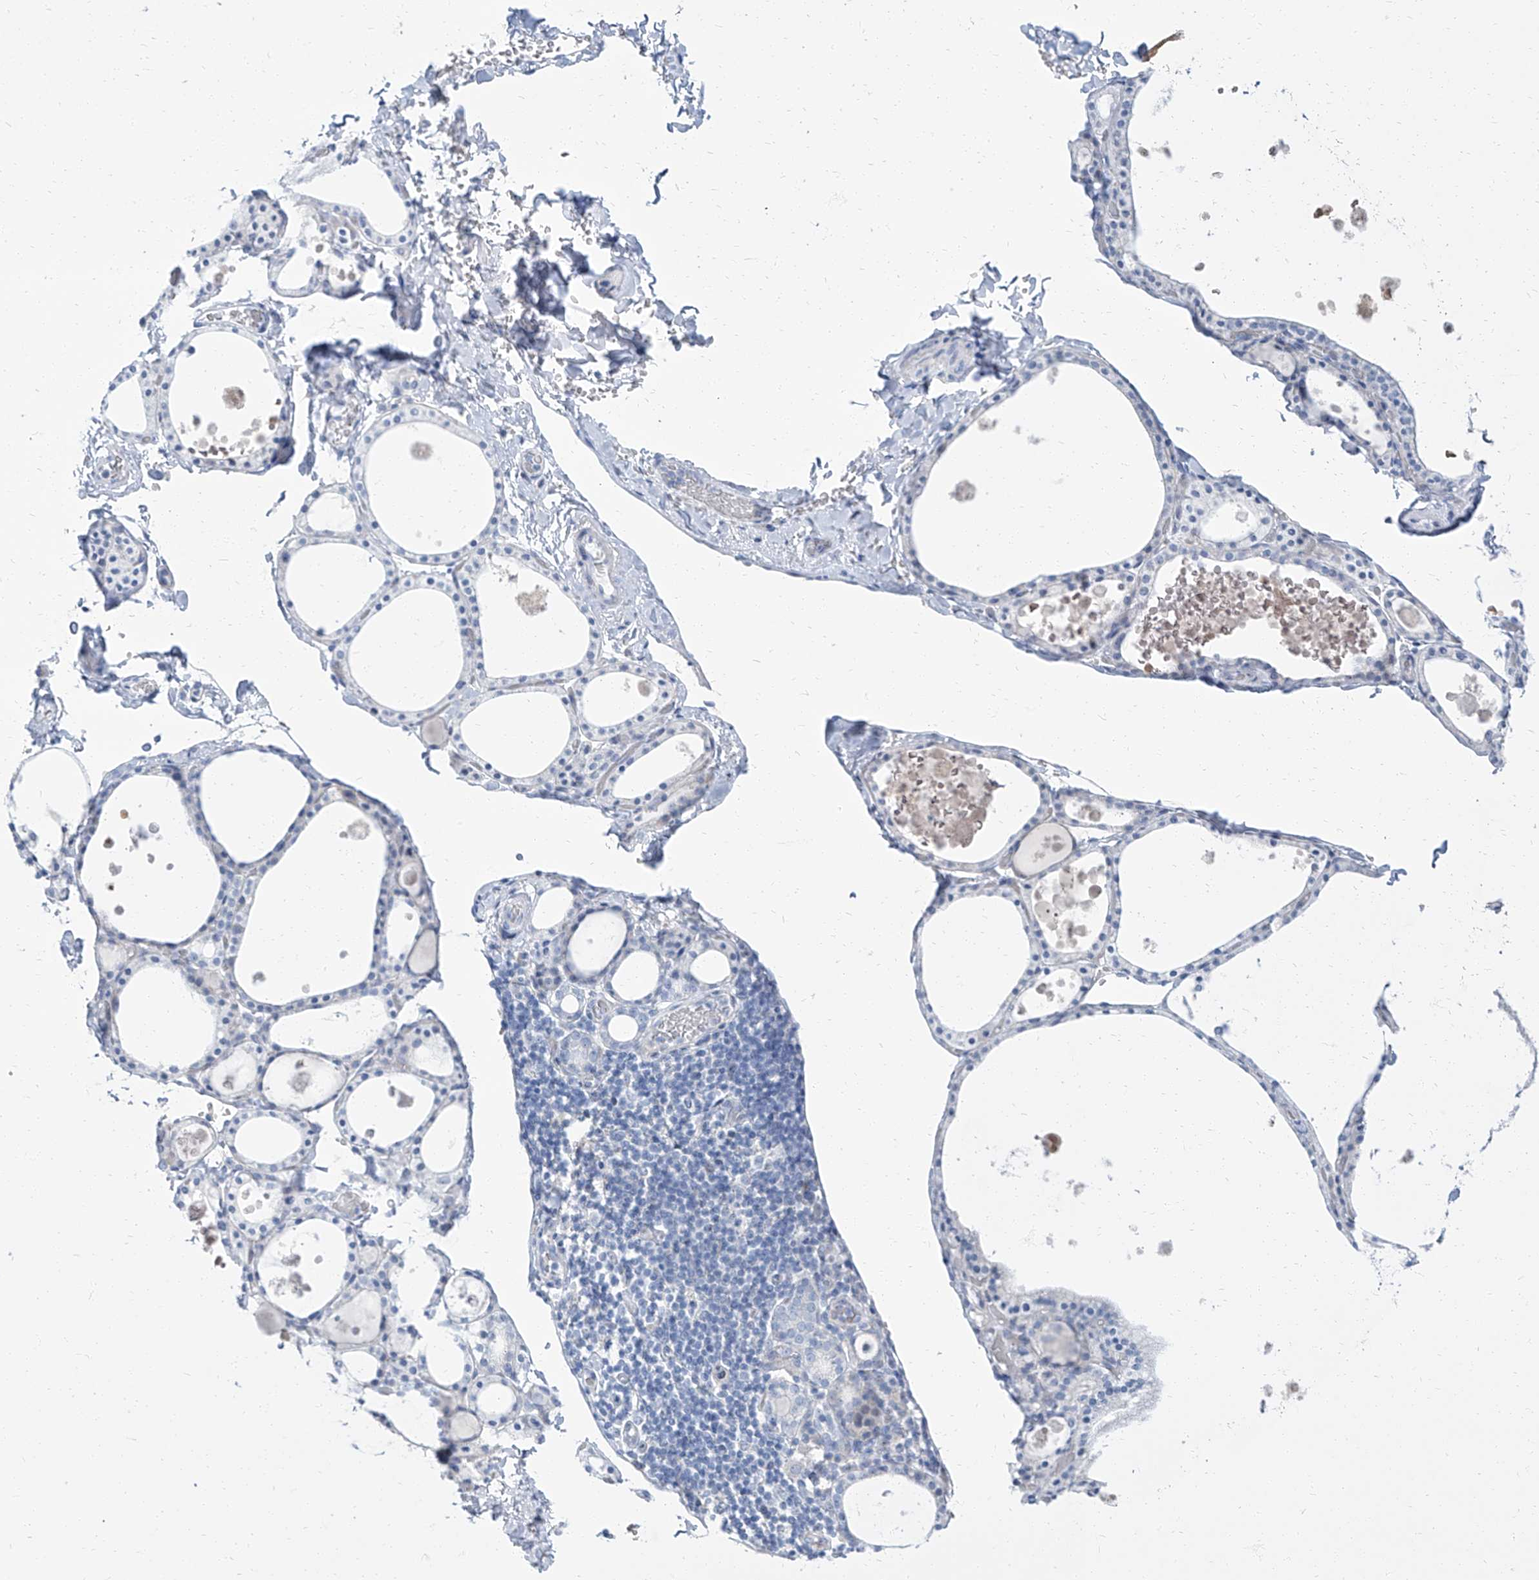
{"staining": {"intensity": "negative", "quantity": "none", "location": "none"}, "tissue": "thyroid gland", "cell_type": "Glandular cells", "image_type": "normal", "snomed": [{"axis": "morphology", "description": "Normal tissue, NOS"}, {"axis": "topography", "description": "Thyroid gland"}], "caption": "There is no significant positivity in glandular cells of thyroid gland. (IHC, brightfield microscopy, high magnification).", "gene": "TXLNB", "patient": {"sex": "male", "age": 56}}